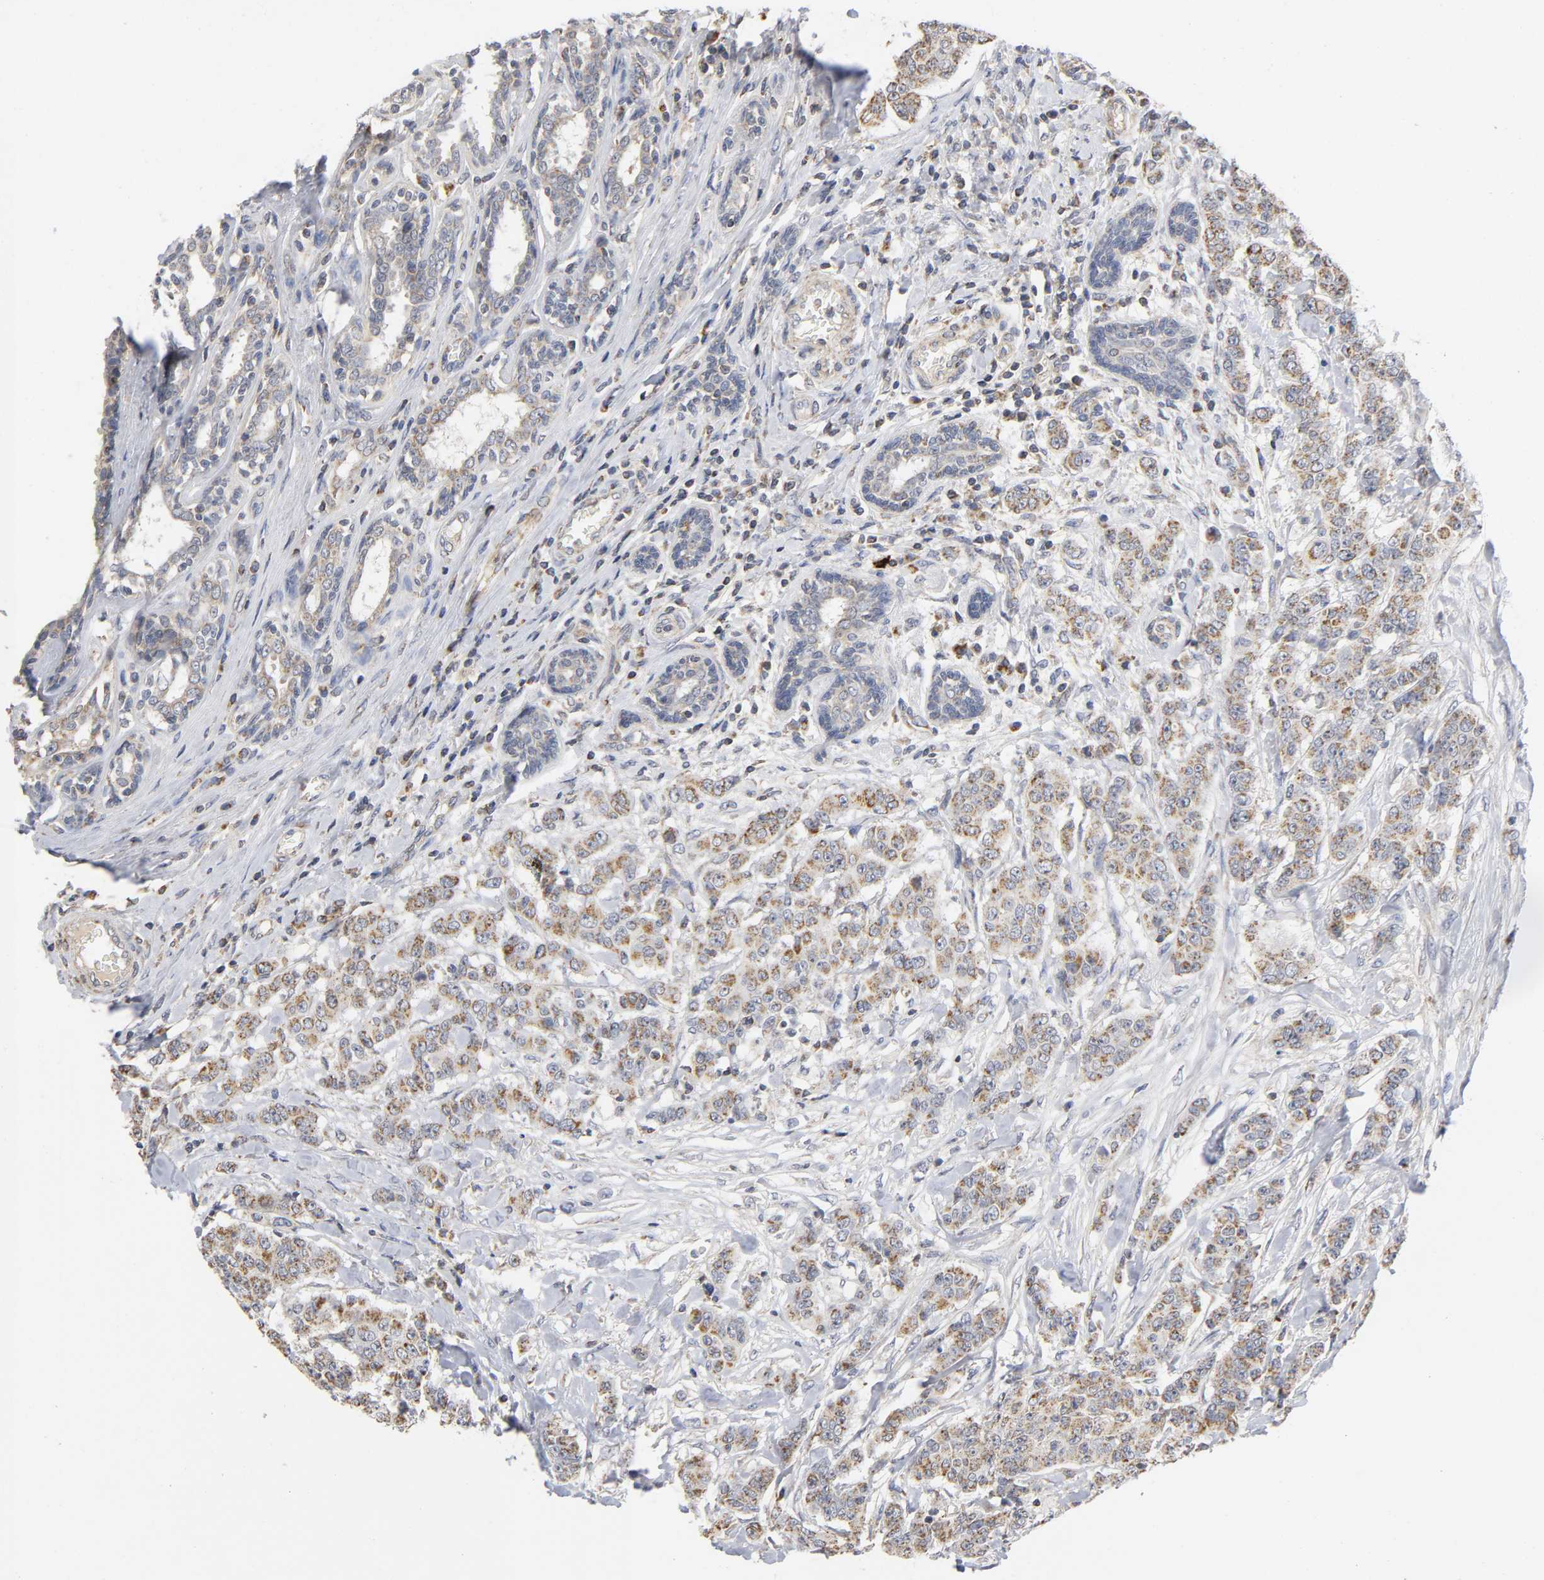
{"staining": {"intensity": "moderate", "quantity": ">75%", "location": "cytoplasmic/membranous"}, "tissue": "breast cancer", "cell_type": "Tumor cells", "image_type": "cancer", "snomed": [{"axis": "morphology", "description": "Duct carcinoma"}, {"axis": "topography", "description": "Breast"}], "caption": "IHC staining of breast cancer (infiltrating ductal carcinoma), which demonstrates medium levels of moderate cytoplasmic/membranous staining in approximately >75% of tumor cells indicating moderate cytoplasmic/membranous protein positivity. The staining was performed using DAB (brown) for protein detection and nuclei were counterstained in hematoxylin (blue).", "gene": "SYT16", "patient": {"sex": "female", "age": 40}}